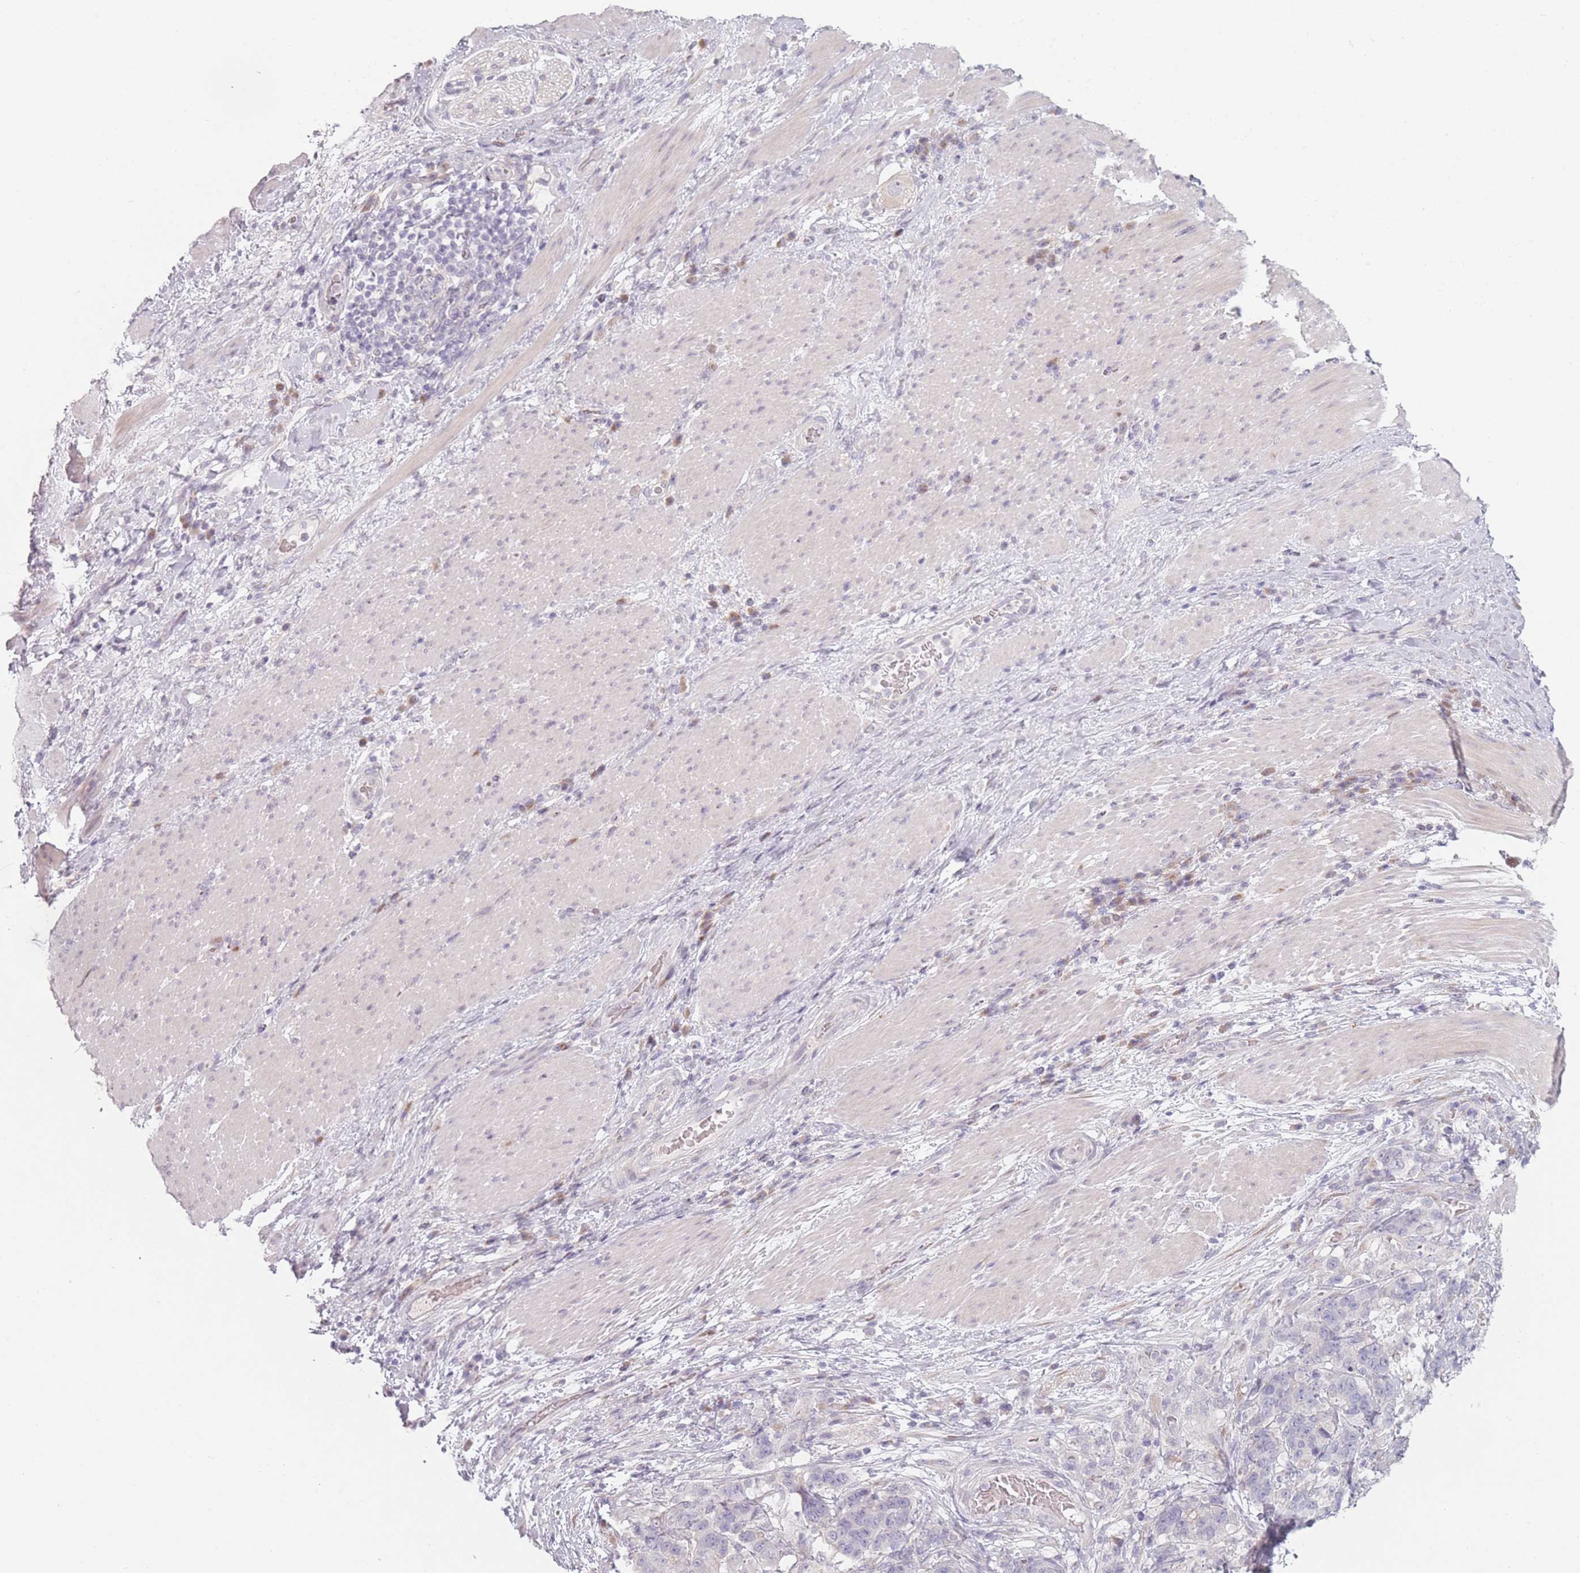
{"staining": {"intensity": "negative", "quantity": "none", "location": "none"}, "tissue": "stomach cancer", "cell_type": "Tumor cells", "image_type": "cancer", "snomed": [{"axis": "morphology", "description": "Normal tissue, NOS"}, {"axis": "morphology", "description": "Adenocarcinoma, NOS"}, {"axis": "topography", "description": "Stomach"}], "caption": "Stomach cancer (adenocarcinoma) stained for a protein using immunohistochemistry (IHC) displays no positivity tumor cells.", "gene": "RASL10B", "patient": {"sex": "female", "age": 64}}